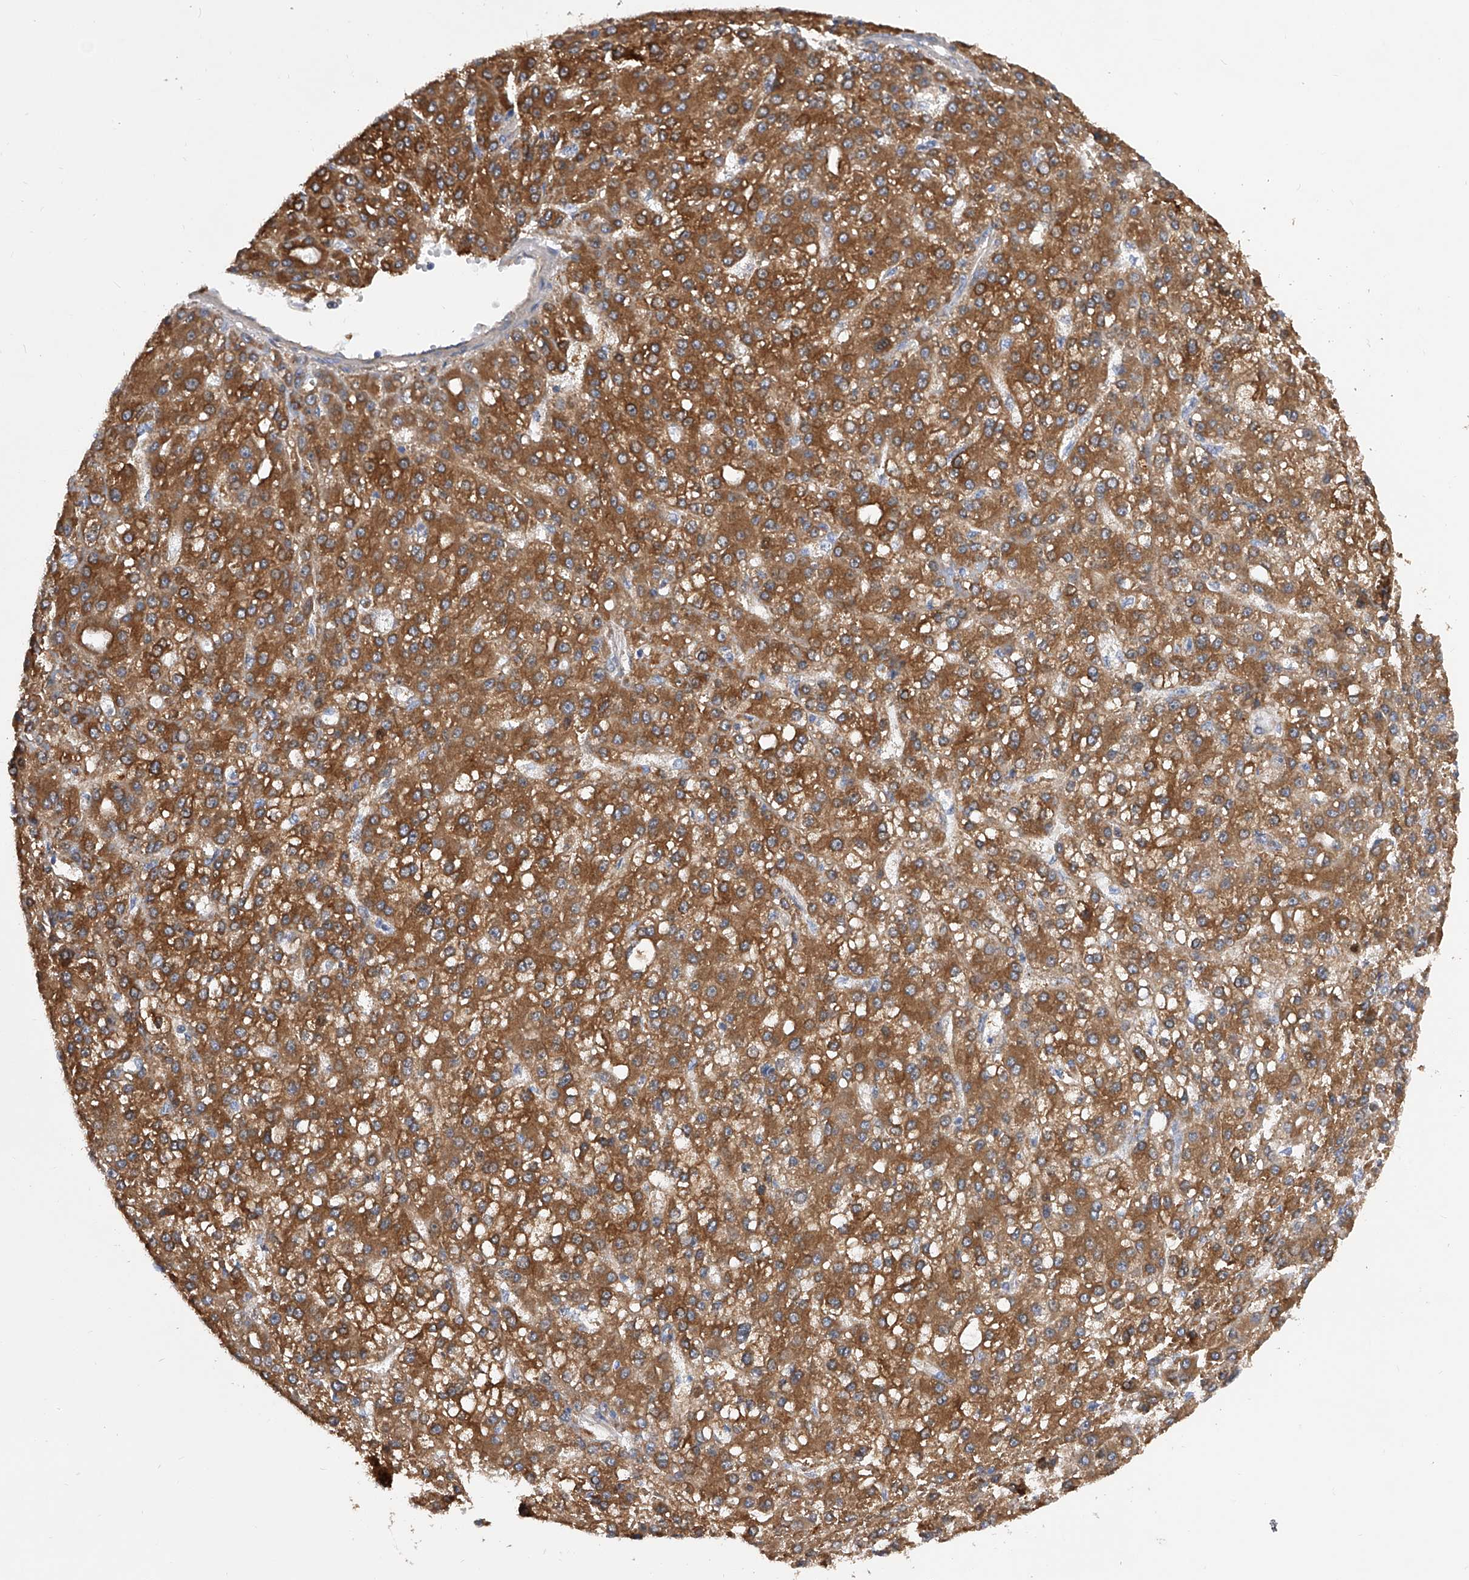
{"staining": {"intensity": "strong", "quantity": ">75%", "location": "cytoplasmic/membranous"}, "tissue": "liver cancer", "cell_type": "Tumor cells", "image_type": "cancer", "snomed": [{"axis": "morphology", "description": "Carcinoma, Hepatocellular, NOS"}, {"axis": "topography", "description": "Liver"}], "caption": "DAB (3,3'-diaminobenzidine) immunohistochemical staining of liver hepatocellular carcinoma reveals strong cytoplasmic/membranous protein expression in about >75% of tumor cells. Using DAB (brown) and hematoxylin (blue) stains, captured at high magnification using brightfield microscopy.", "gene": "PDSS2", "patient": {"sex": "male", "age": 67}}